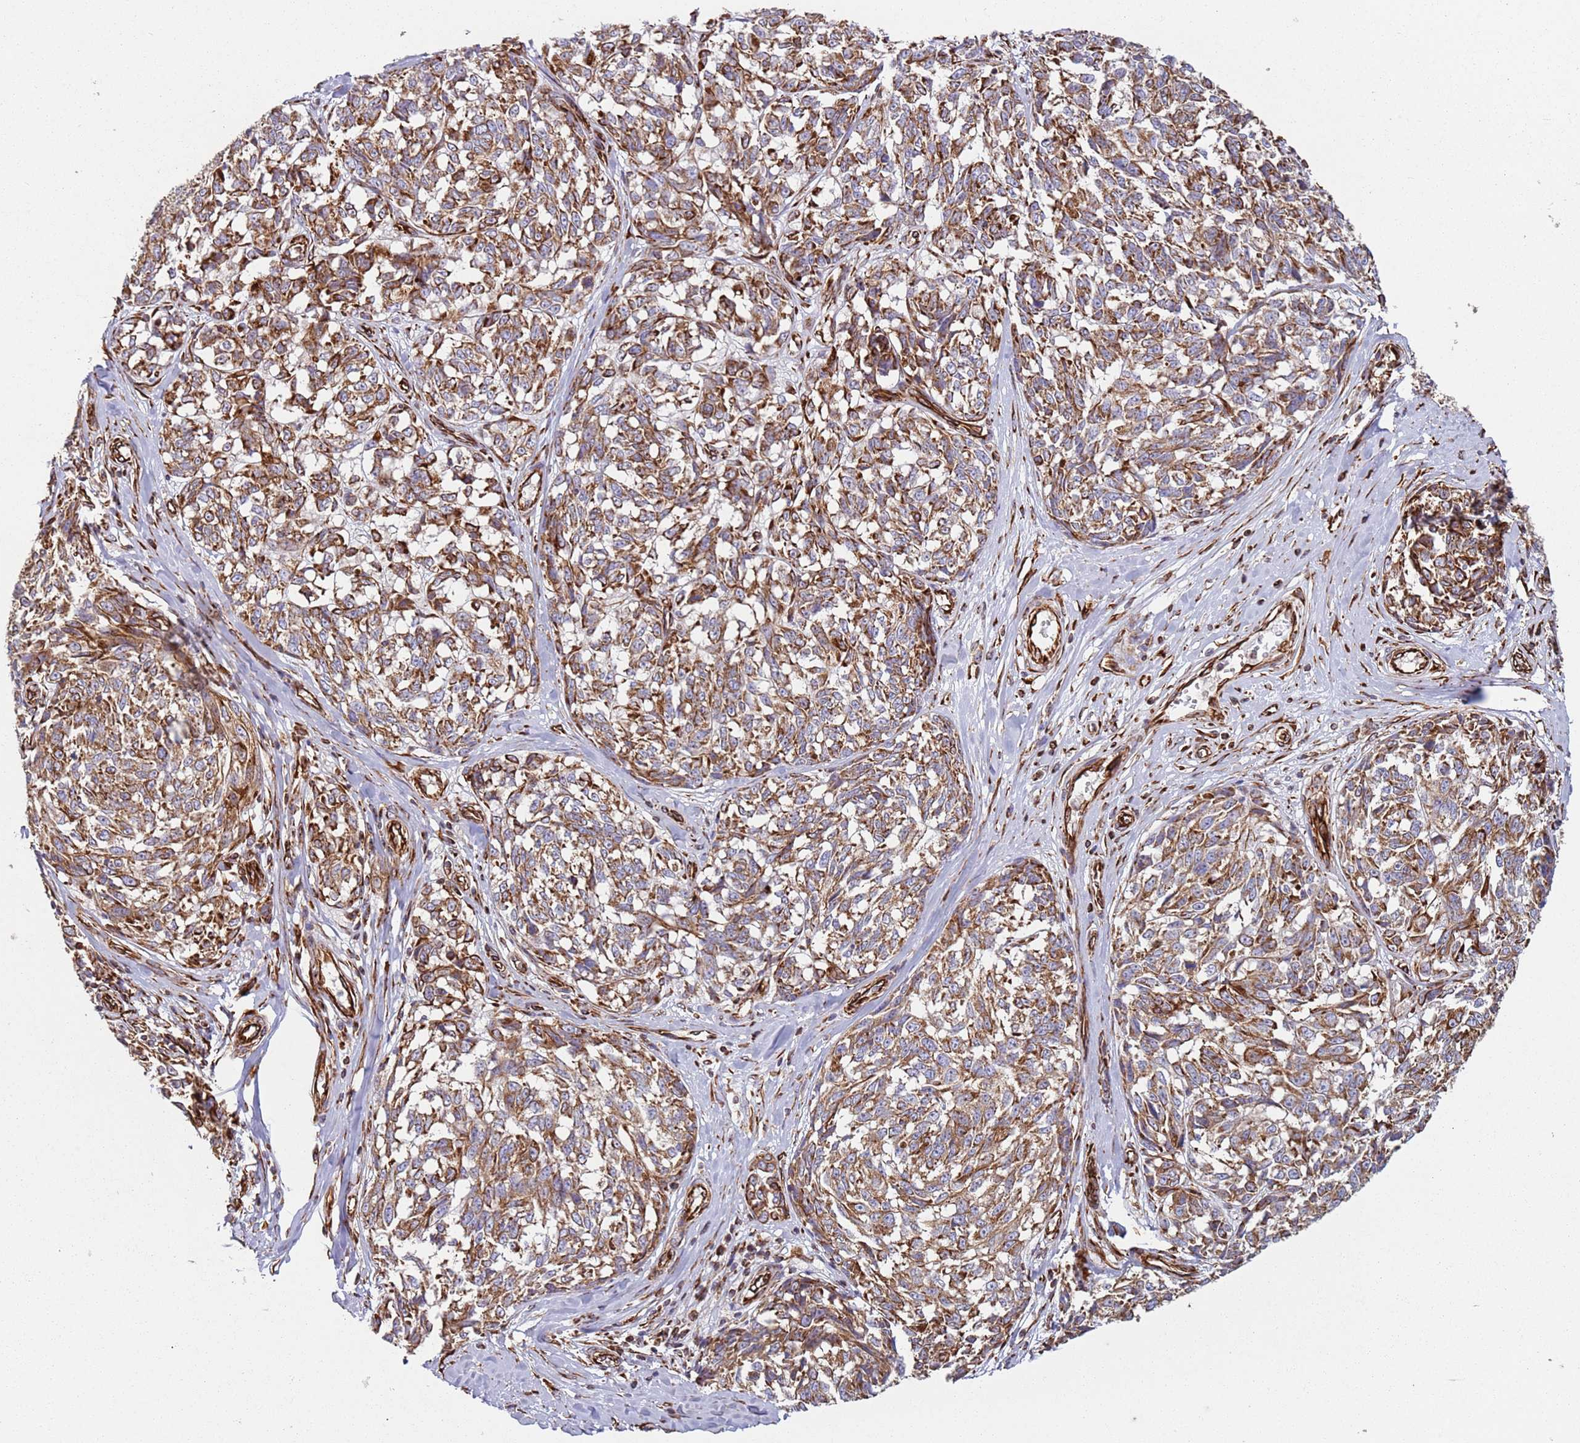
{"staining": {"intensity": "moderate", "quantity": ">75%", "location": "cytoplasmic/membranous"}, "tissue": "melanoma", "cell_type": "Tumor cells", "image_type": "cancer", "snomed": [{"axis": "morphology", "description": "Normal tissue, NOS"}, {"axis": "morphology", "description": "Malignant melanoma, NOS"}, {"axis": "topography", "description": "Skin"}], "caption": "Tumor cells show moderate cytoplasmic/membranous positivity in approximately >75% of cells in melanoma. (DAB IHC with brightfield microscopy, high magnification).", "gene": "SNAPIN", "patient": {"sex": "female", "age": 64}}